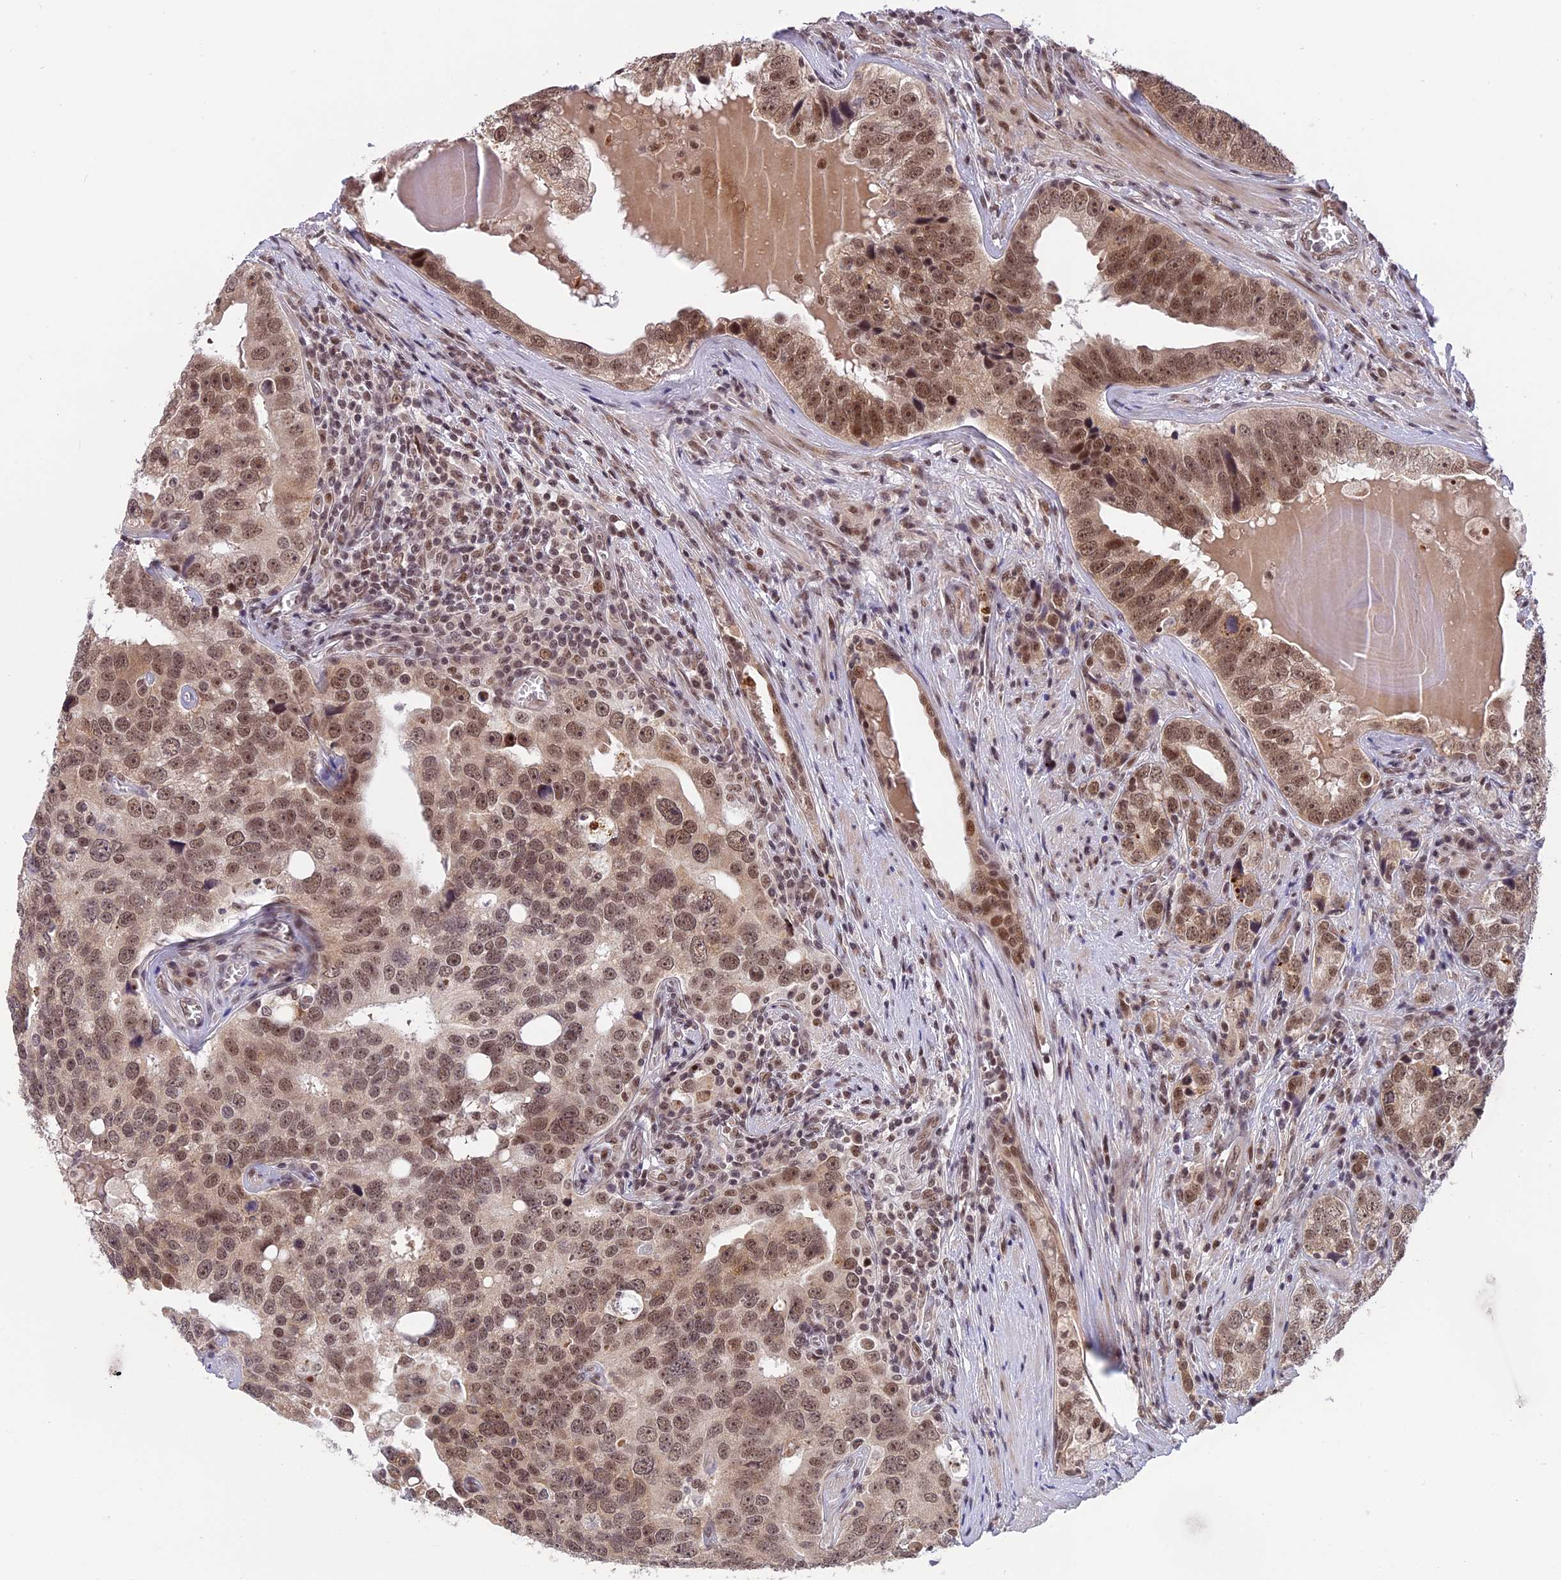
{"staining": {"intensity": "moderate", "quantity": ">75%", "location": "nuclear"}, "tissue": "prostate cancer", "cell_type": "Tumor cells", "image_type": "cancer", "snomed": [{"axis": "morphology", "description": "Adenocarcinoma, High grade"}, {"axis": "topography", "description": "Prostate"}], "caption": "Moderate nuclear staining is identified in about >75% of tumor cells in adenocarcinoma (high-grade) (prostate).", "gene": "POLR2C", "patient": {"sex": "male", "age": 71}}